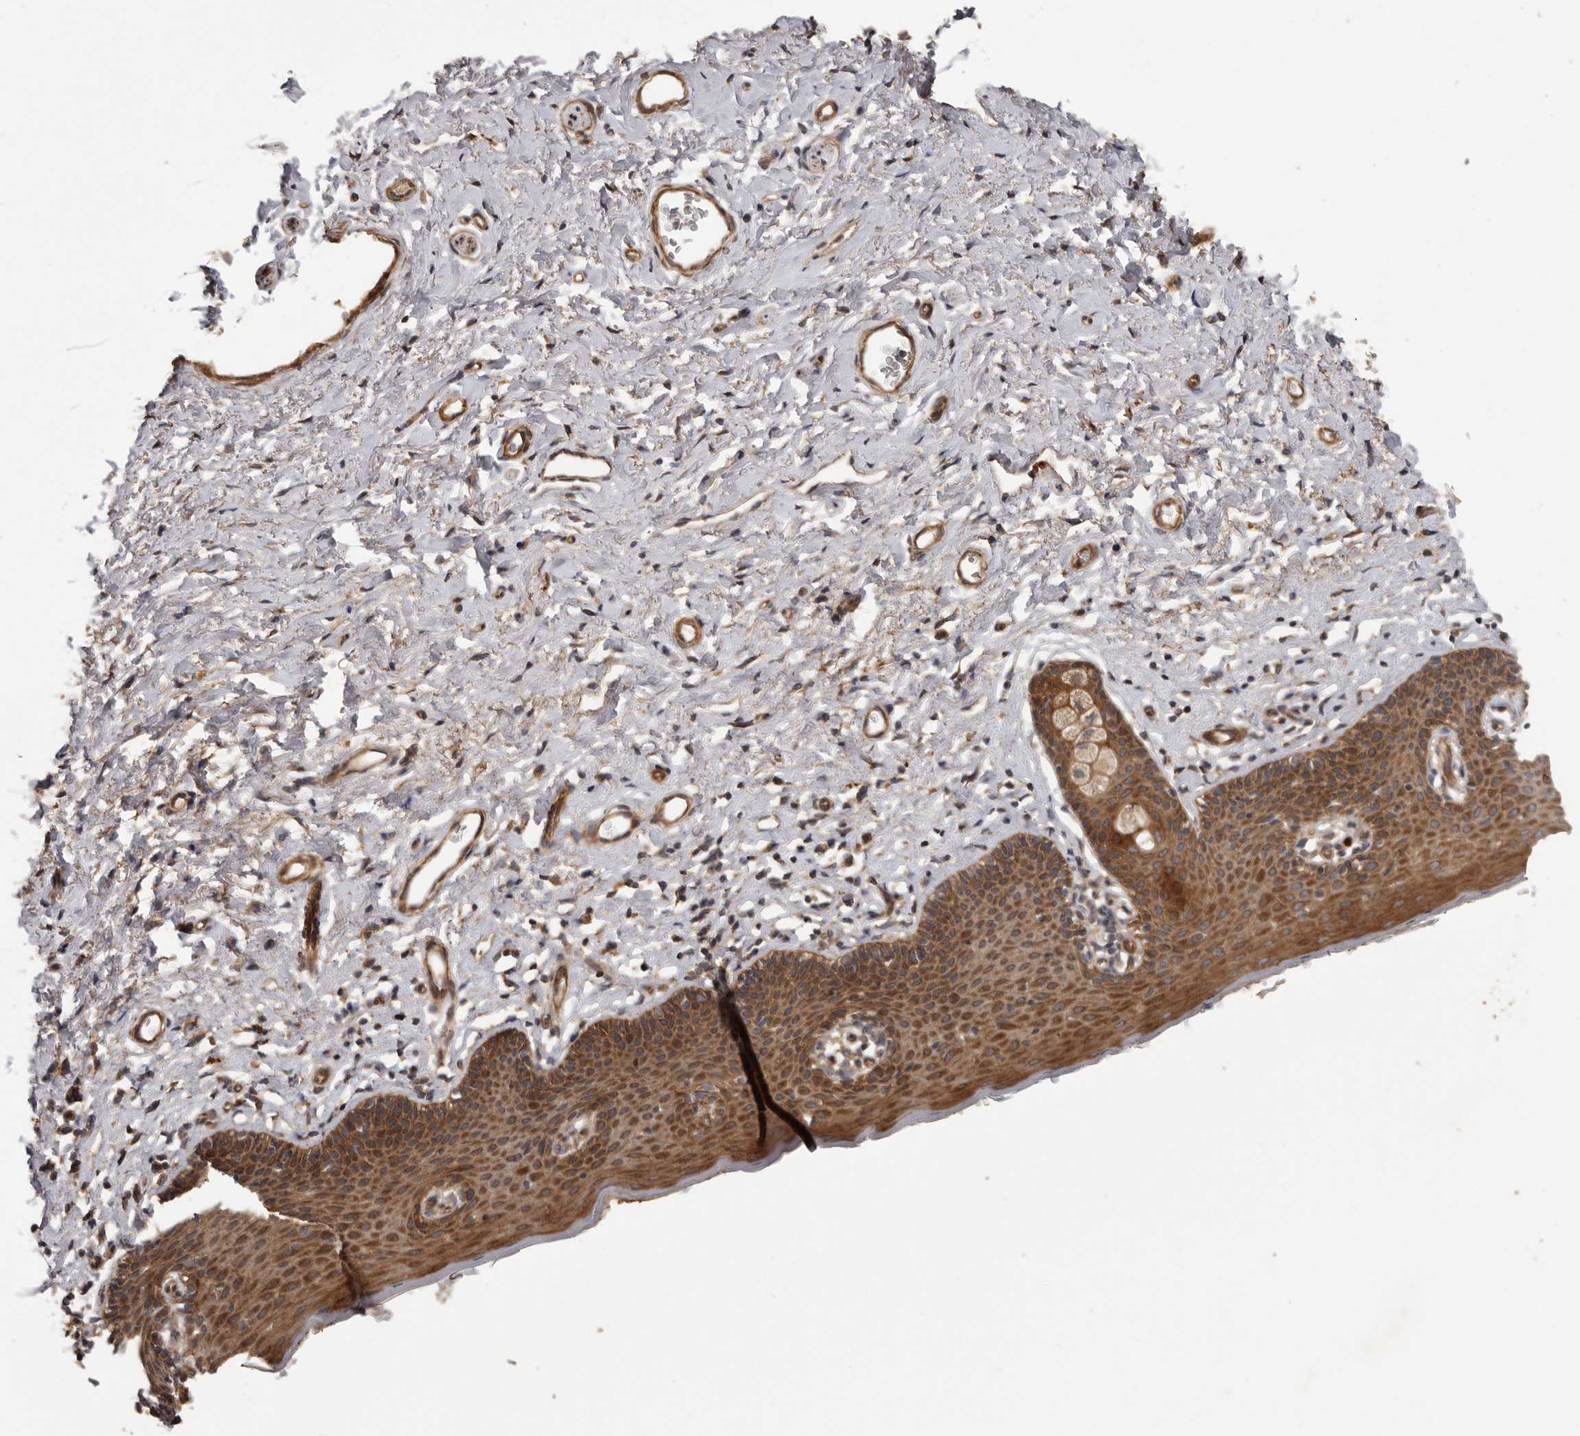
{"staining": {"intensity": "strong", "quantity": ">75%", "location": "cytoplasmic/membranous"}, "tissue": "skin", "cell_type": "Epidermal cells", "image_type": "normal", "snomed": [{"axis": "morphology", "description": "Normal tissue, NOS"}, {"axis": "topography", "description": "Vulva"}], "caption": "Epidermal cells show high levels of strong cytoplasmic/membranous positivity in about >75% of cells in benign human skin. (DAB (3,3'-diaminobenzidine) IHC, brown staining for protein, blue staining for nuclei).", "gene": "ARHGEF5", "patient": {"sex": "female", "age": 66}}